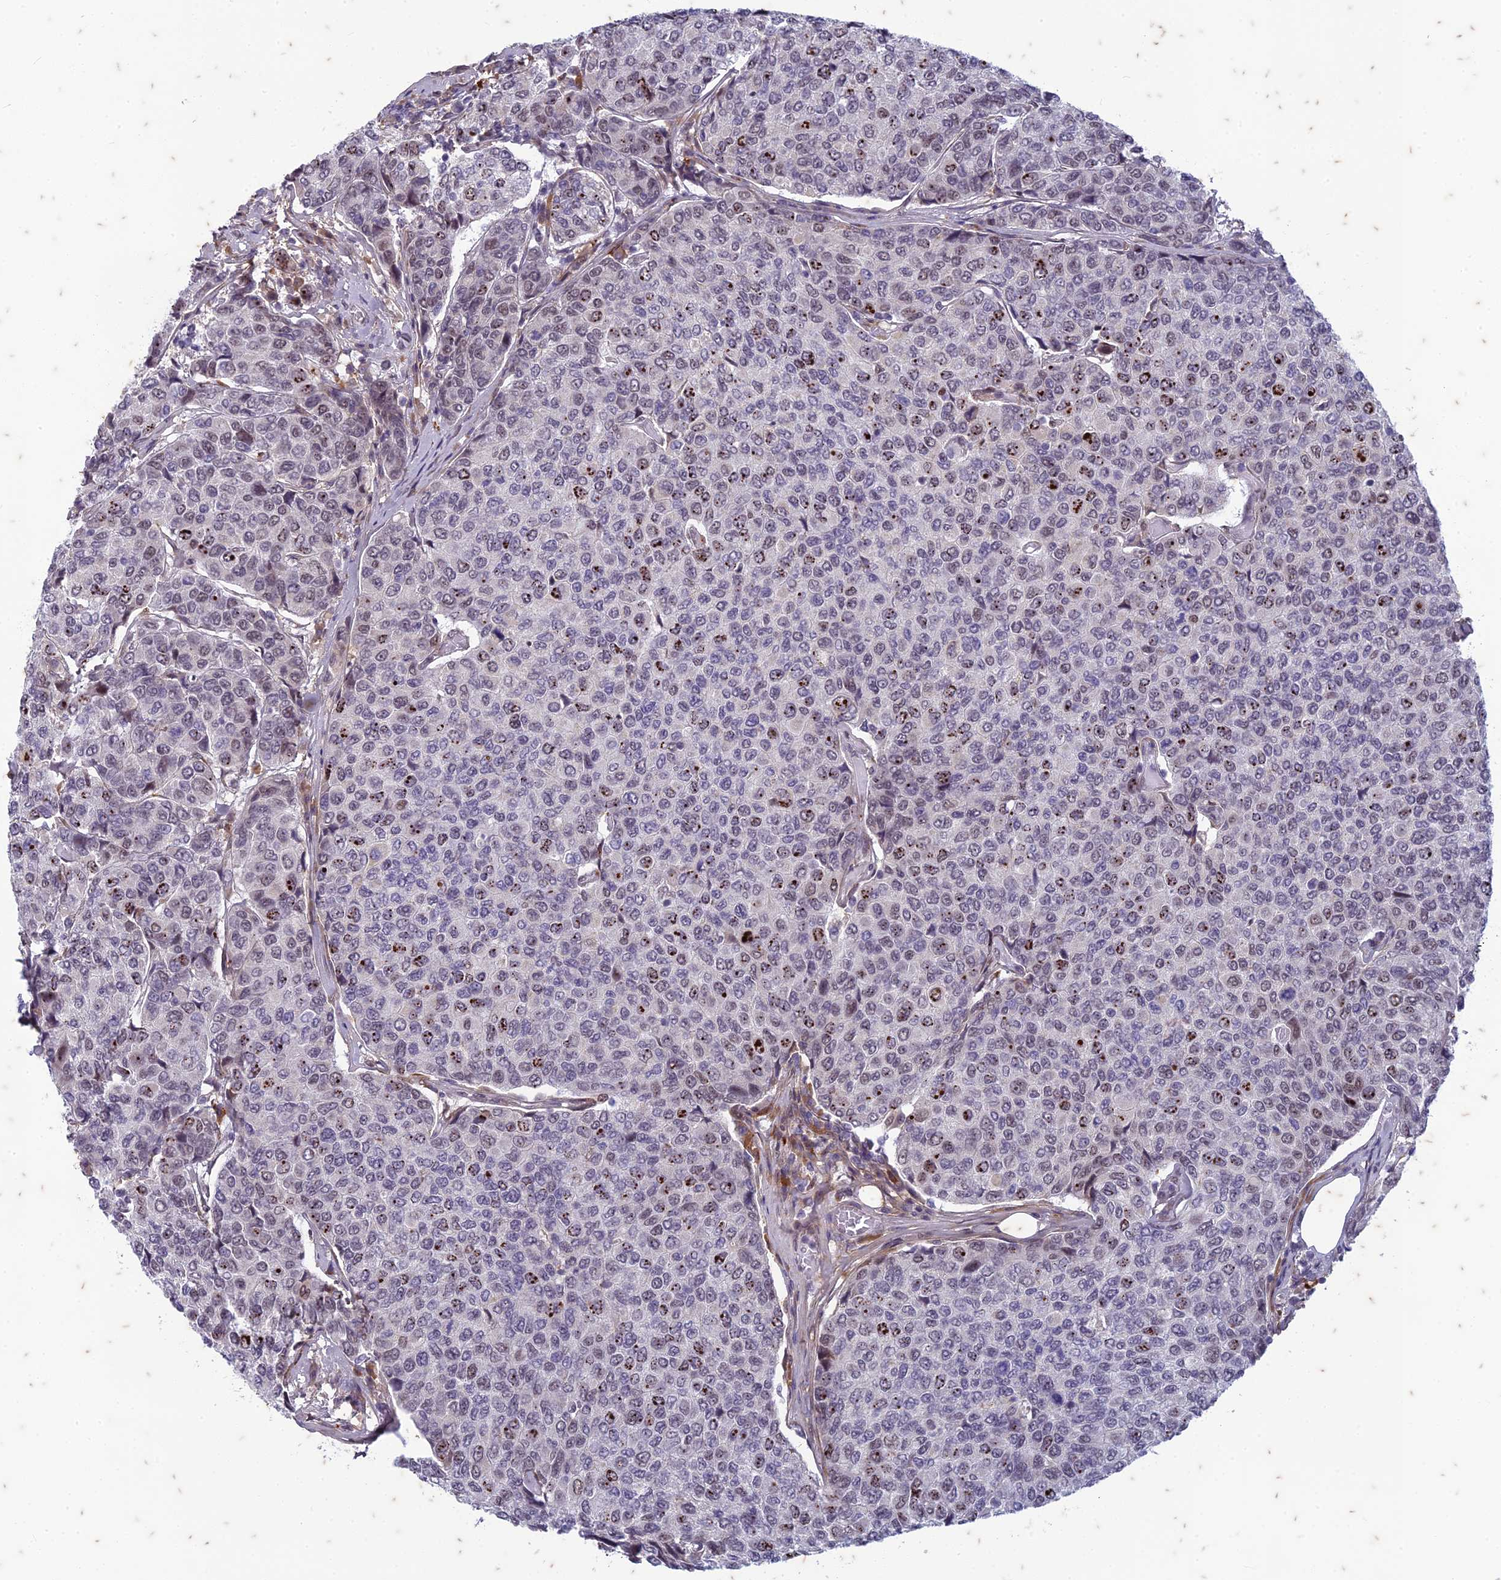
{"staining": {"intensity": "weak", "quantity": "25%-75%", "location": "nuclear"}, "tissue": "breast cancer", "cell_type": "Tumor cells", "image_type": "cancer", "snomed": [{"axis": "morphology", "description": "Duct carcinoma"}, {"axis": "topography", "description": "Breast"}], "caption": "Immunohistochemical staining of breast cancer reveals low levels of weak nuclear protein positivity in approximately 25%-75% of tumor cells.", "gene": "PABPN1L", "patient": {"sex": "female", "age": 55}}